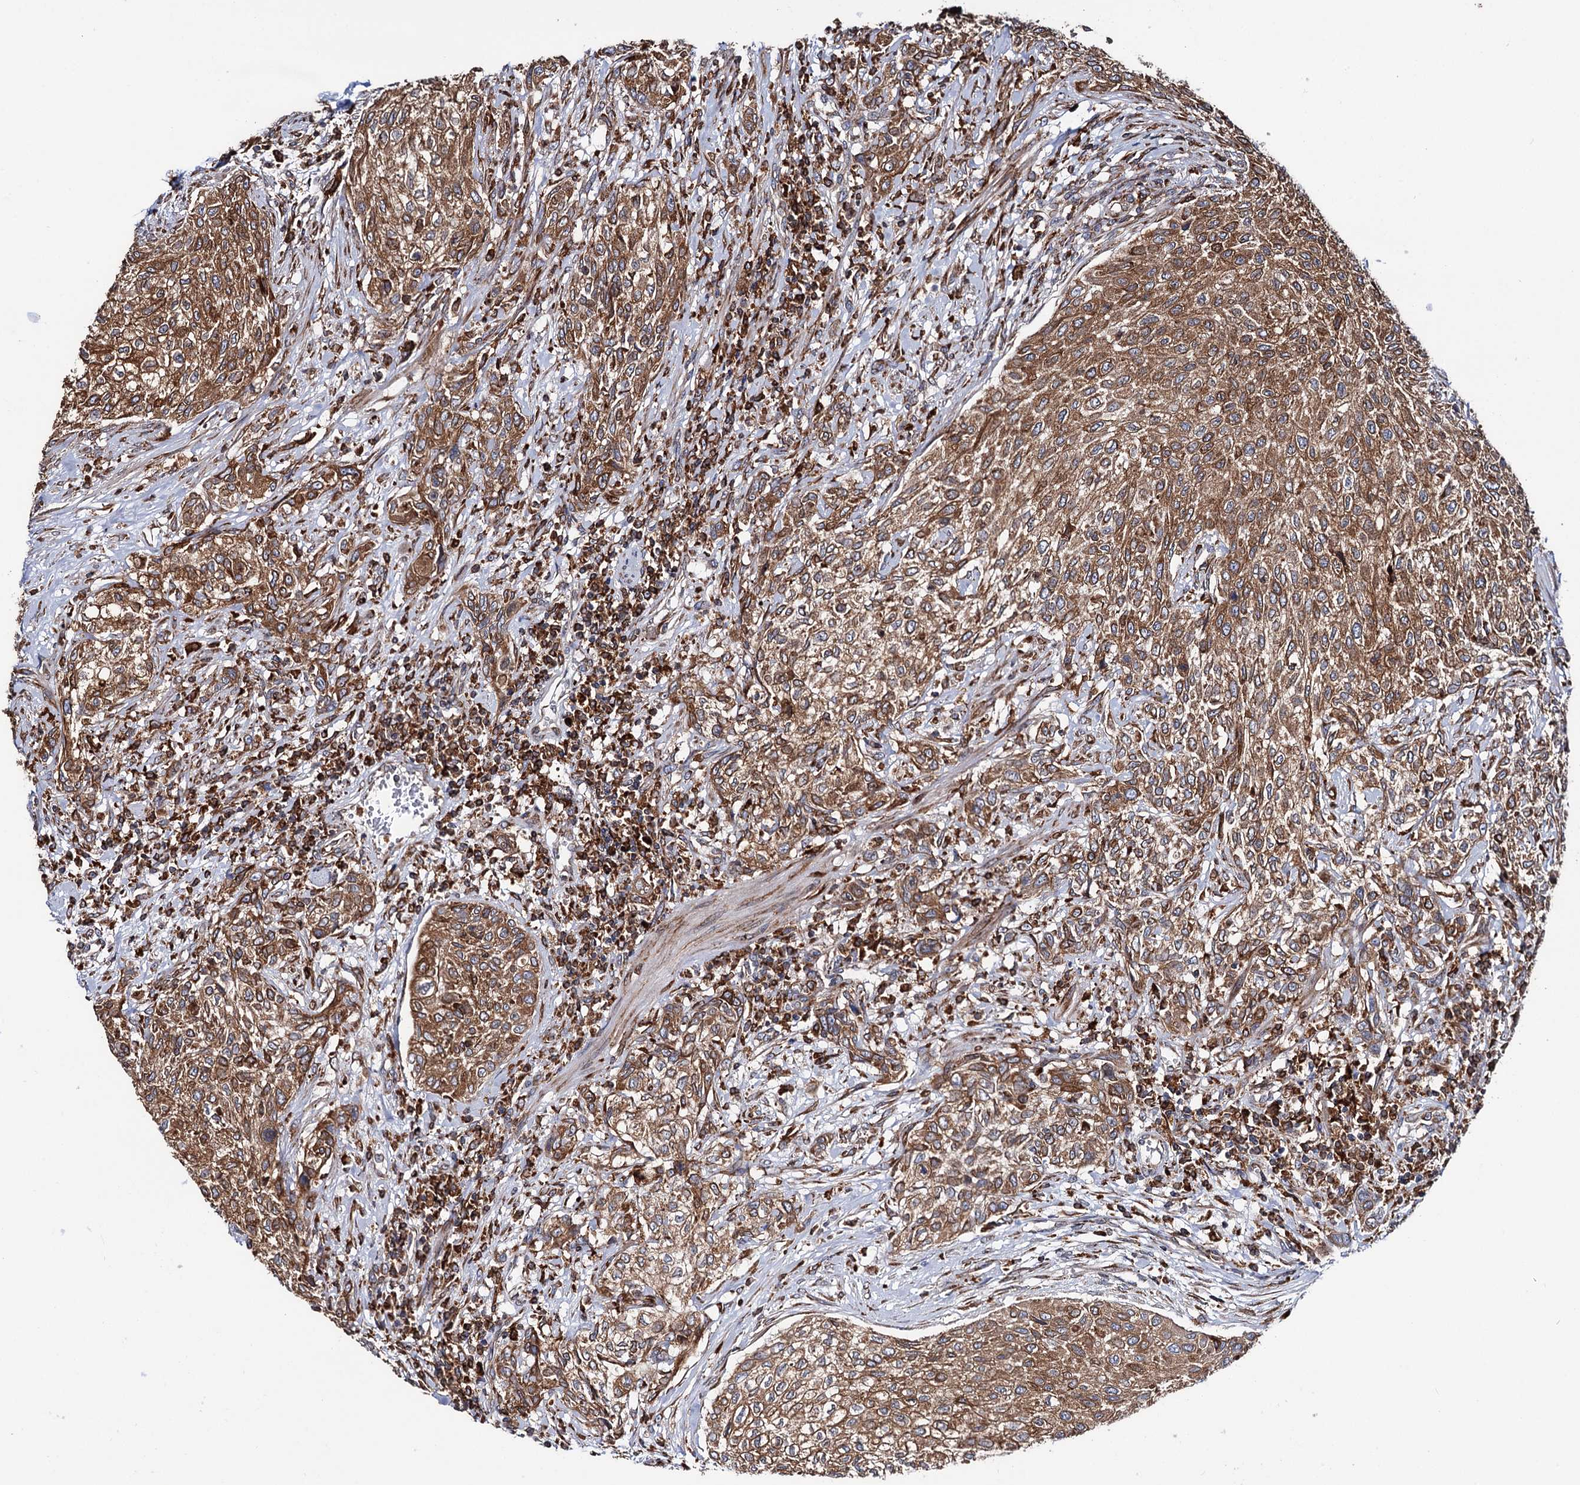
{"staining": {"intensity": "moderate", "quantity": ">75%", "location": "cytoplasmic/membranous"}, "tissue": "urothelial cancer", "cell_type": "Tumor cells", "image_type": "cancer", "snomed": [{"axis": "morphology", "description": "Normal tissue, NOS"}, {"axis": "morphology", "description": "Urothelial carcinoma, NOS"}, {"axis": "topography", "description": "Urinary bladder"}, {"axis": "topography", "description": "Peripheral nerve tissue"}], "caption": "Transitional cell carcinoma was stained to show a protein in brown. There is medium levels of moderate cytoplasmic/membranous expression in about >75% of tumor cells.", "gene": "ERP29", "patient": {"sex": "male", "age": 35}}